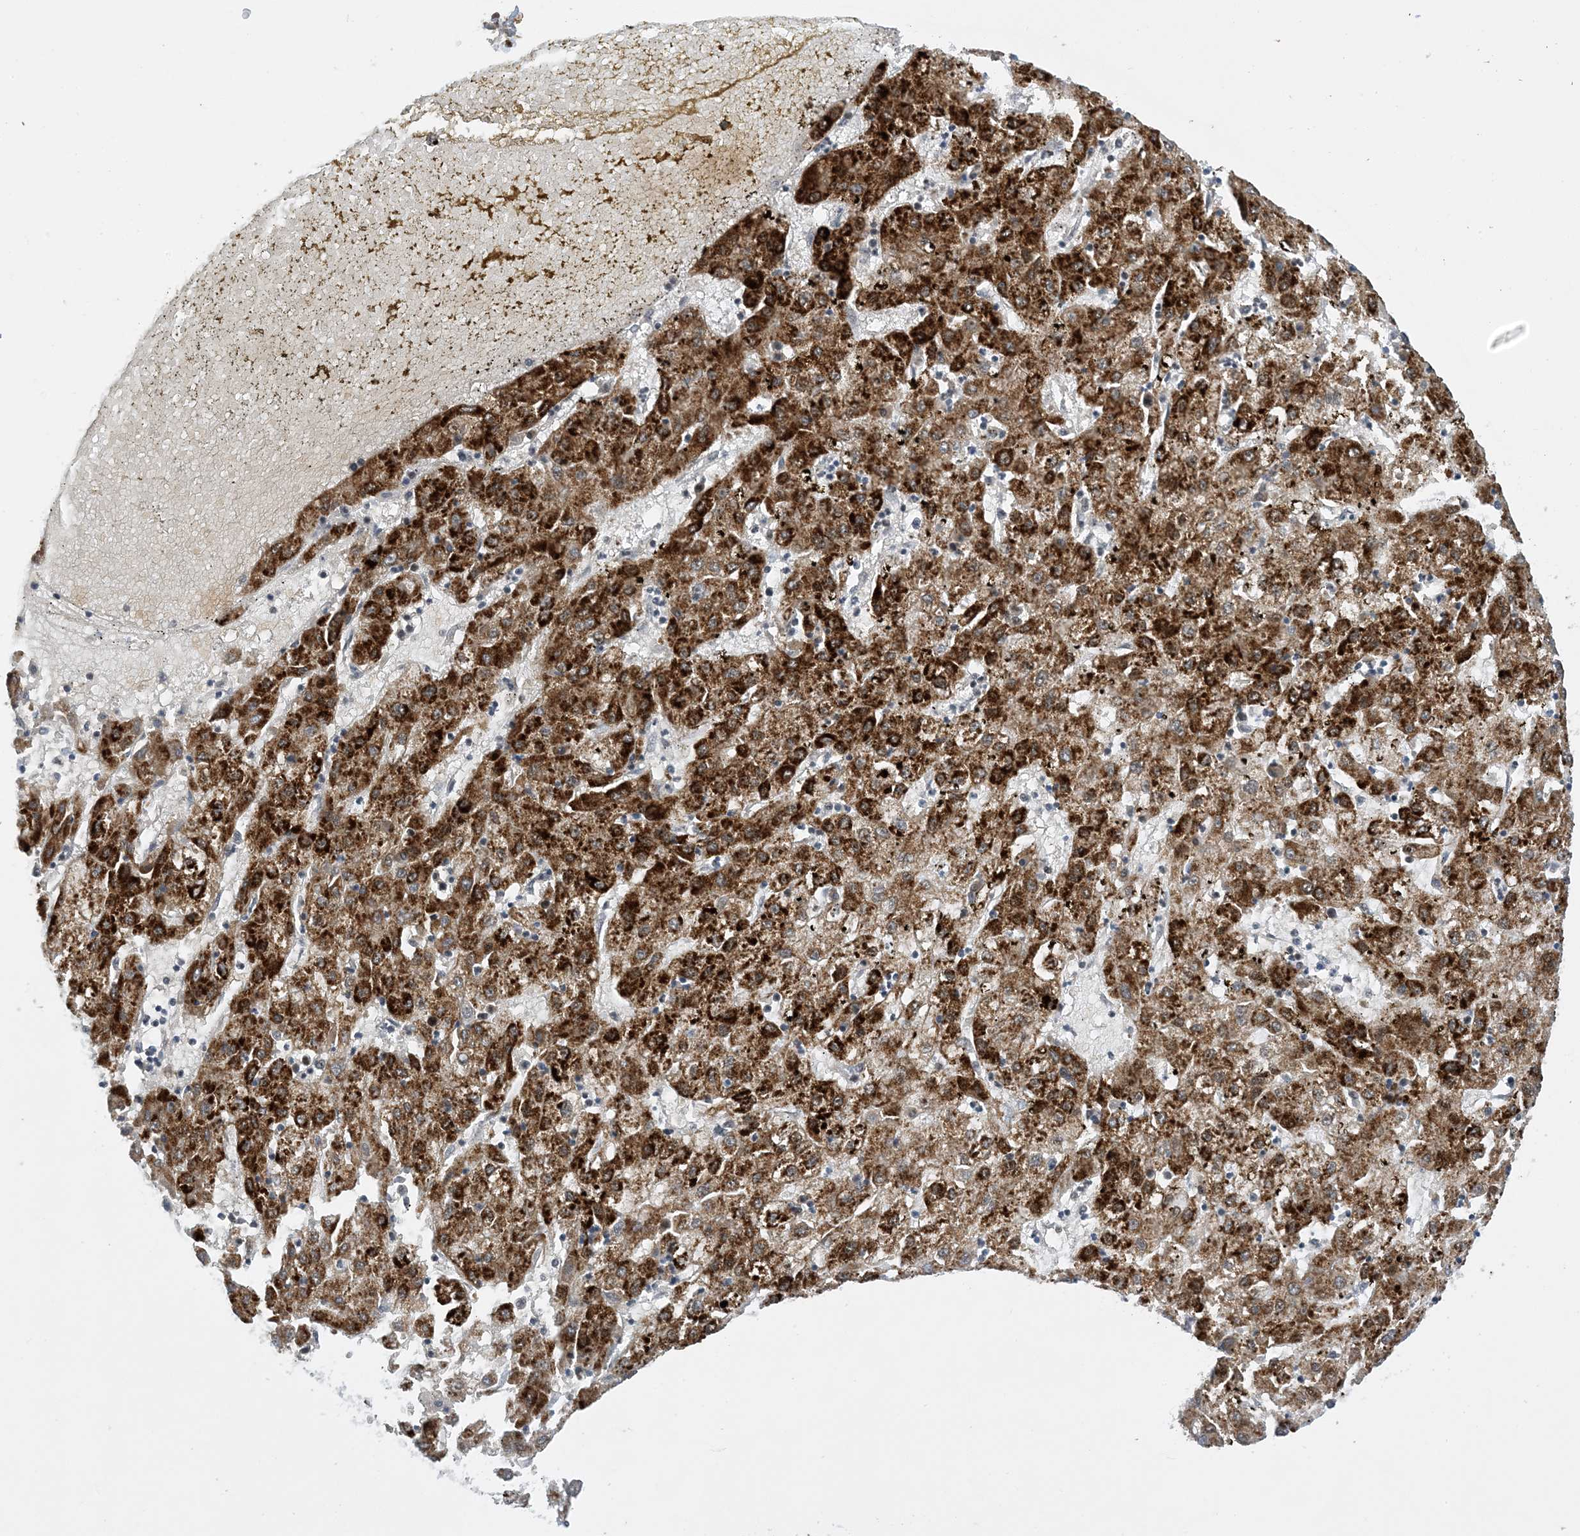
{"staining": {"intensity": "strong", "quantity": ">75%", "location": "cytoplasmic/membranous"}, "tissue": "liver cancer", "cell_type": "Tumor cells", "image_type": "cancer", "snomed": [{"axis": "morphology", "description": "Carcinoma, Hepatocellular, NOS"}, {"axis": "topography", "description": "Liver"}], "caption": "A brown stain shows strong cytoplasmic/membranous positivity of a protein in human liver cancer (hepatocellular carcinoma) tumor cells.", "gene": "ACYP2", "patient": {"sex": "male", "age": 72}}